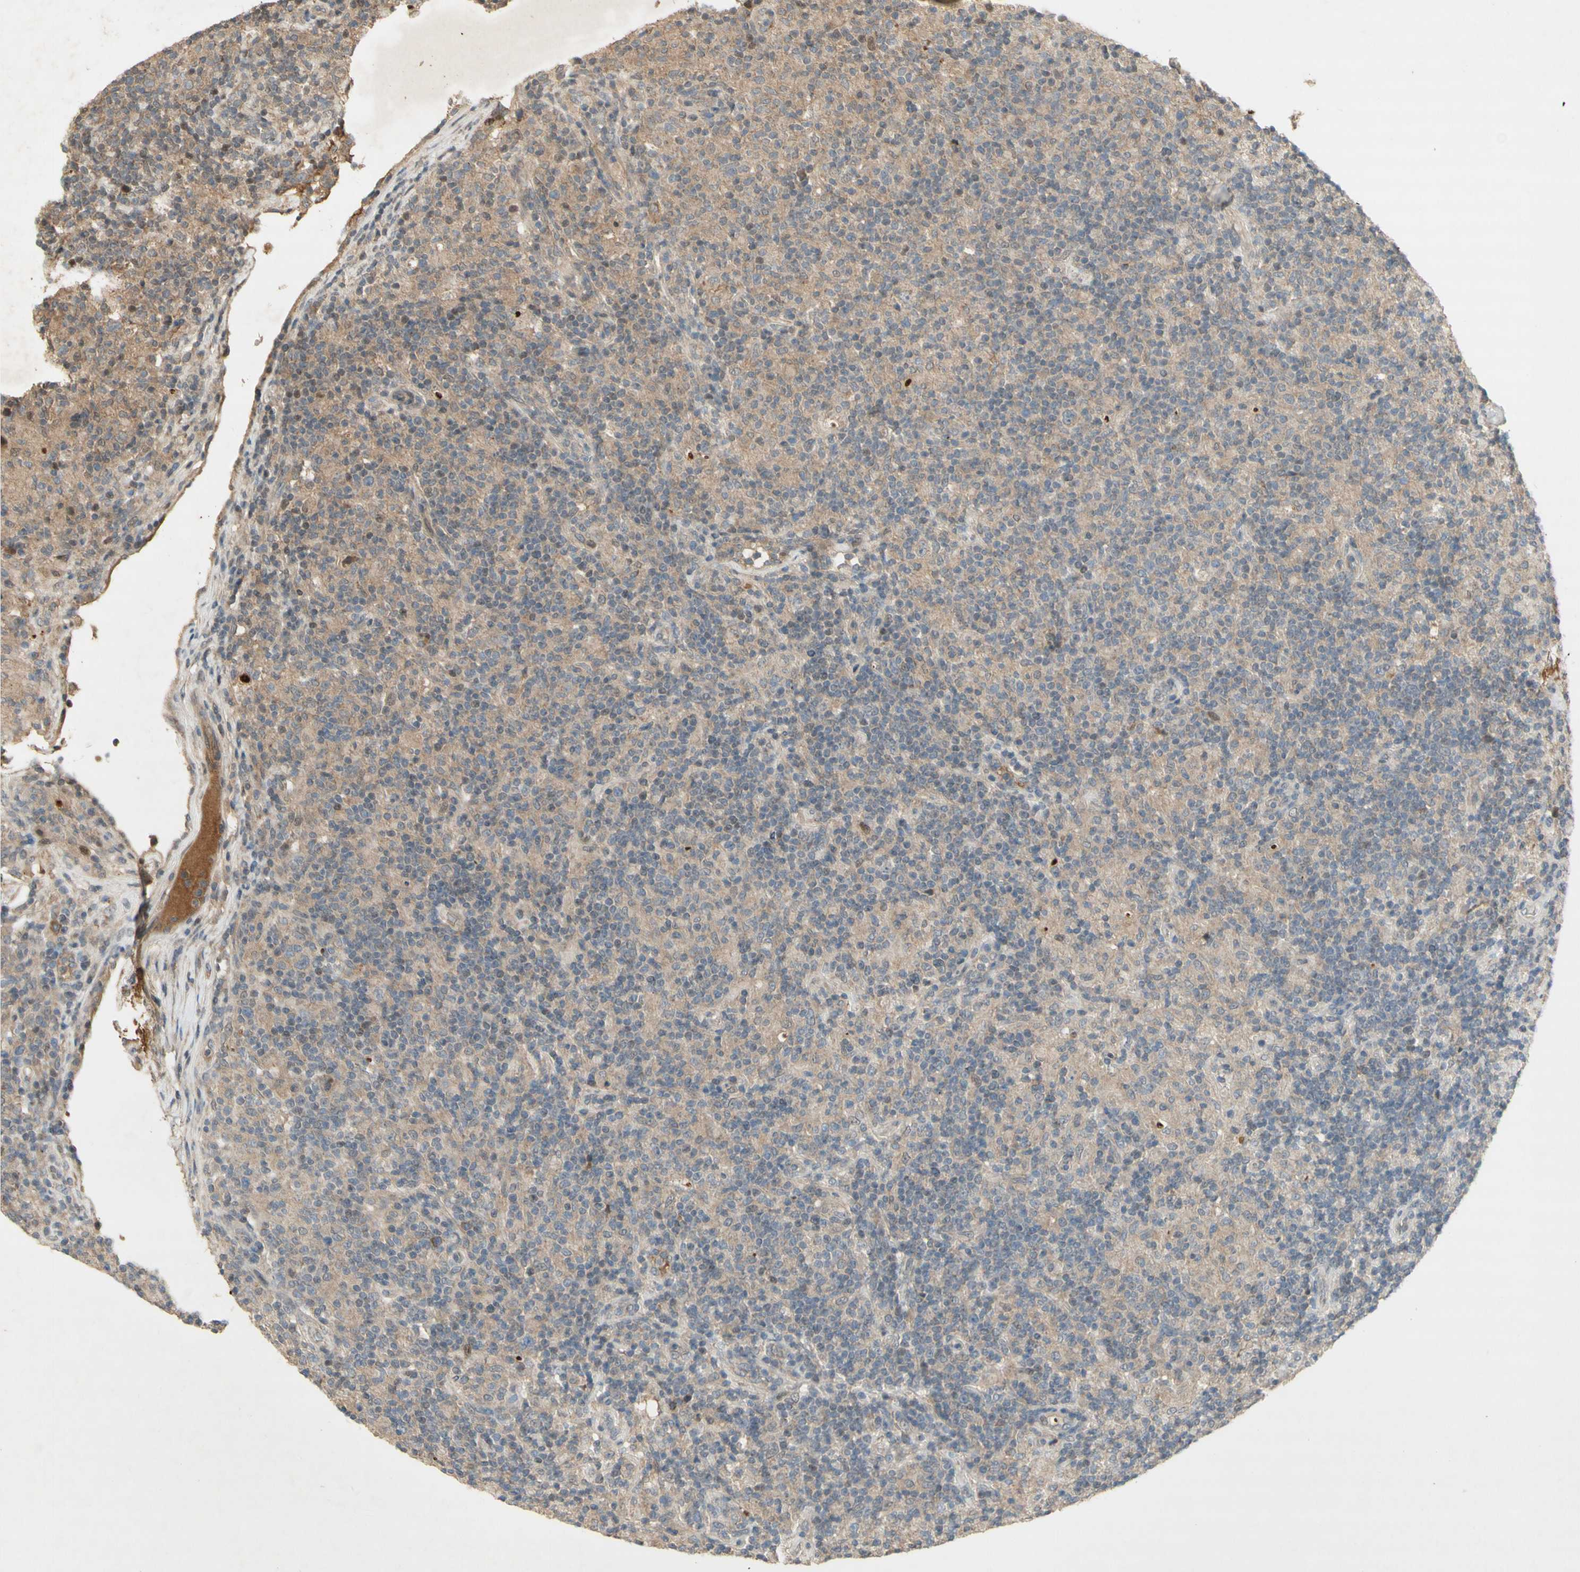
{"staining": {"intensity": "negative", "quantity": "none", "location": "none"}, "tissue": "lymphoma", "cell_type": "Tumor cells", "image_type": "cancer", "snomed": [{"axis": "morphology", "description": "Hodgkin's disease, NOS"}, {"axis": "topography", "description": "Lymph node"}], "caption": "Immunohistochemistry (IHC) micrograph of human Hodgkin's disease stained for a protein (brown), which reveals no expression in tumor cells.", "gene": "NRG4", "patient": {"sex": "male", "age": 70}}